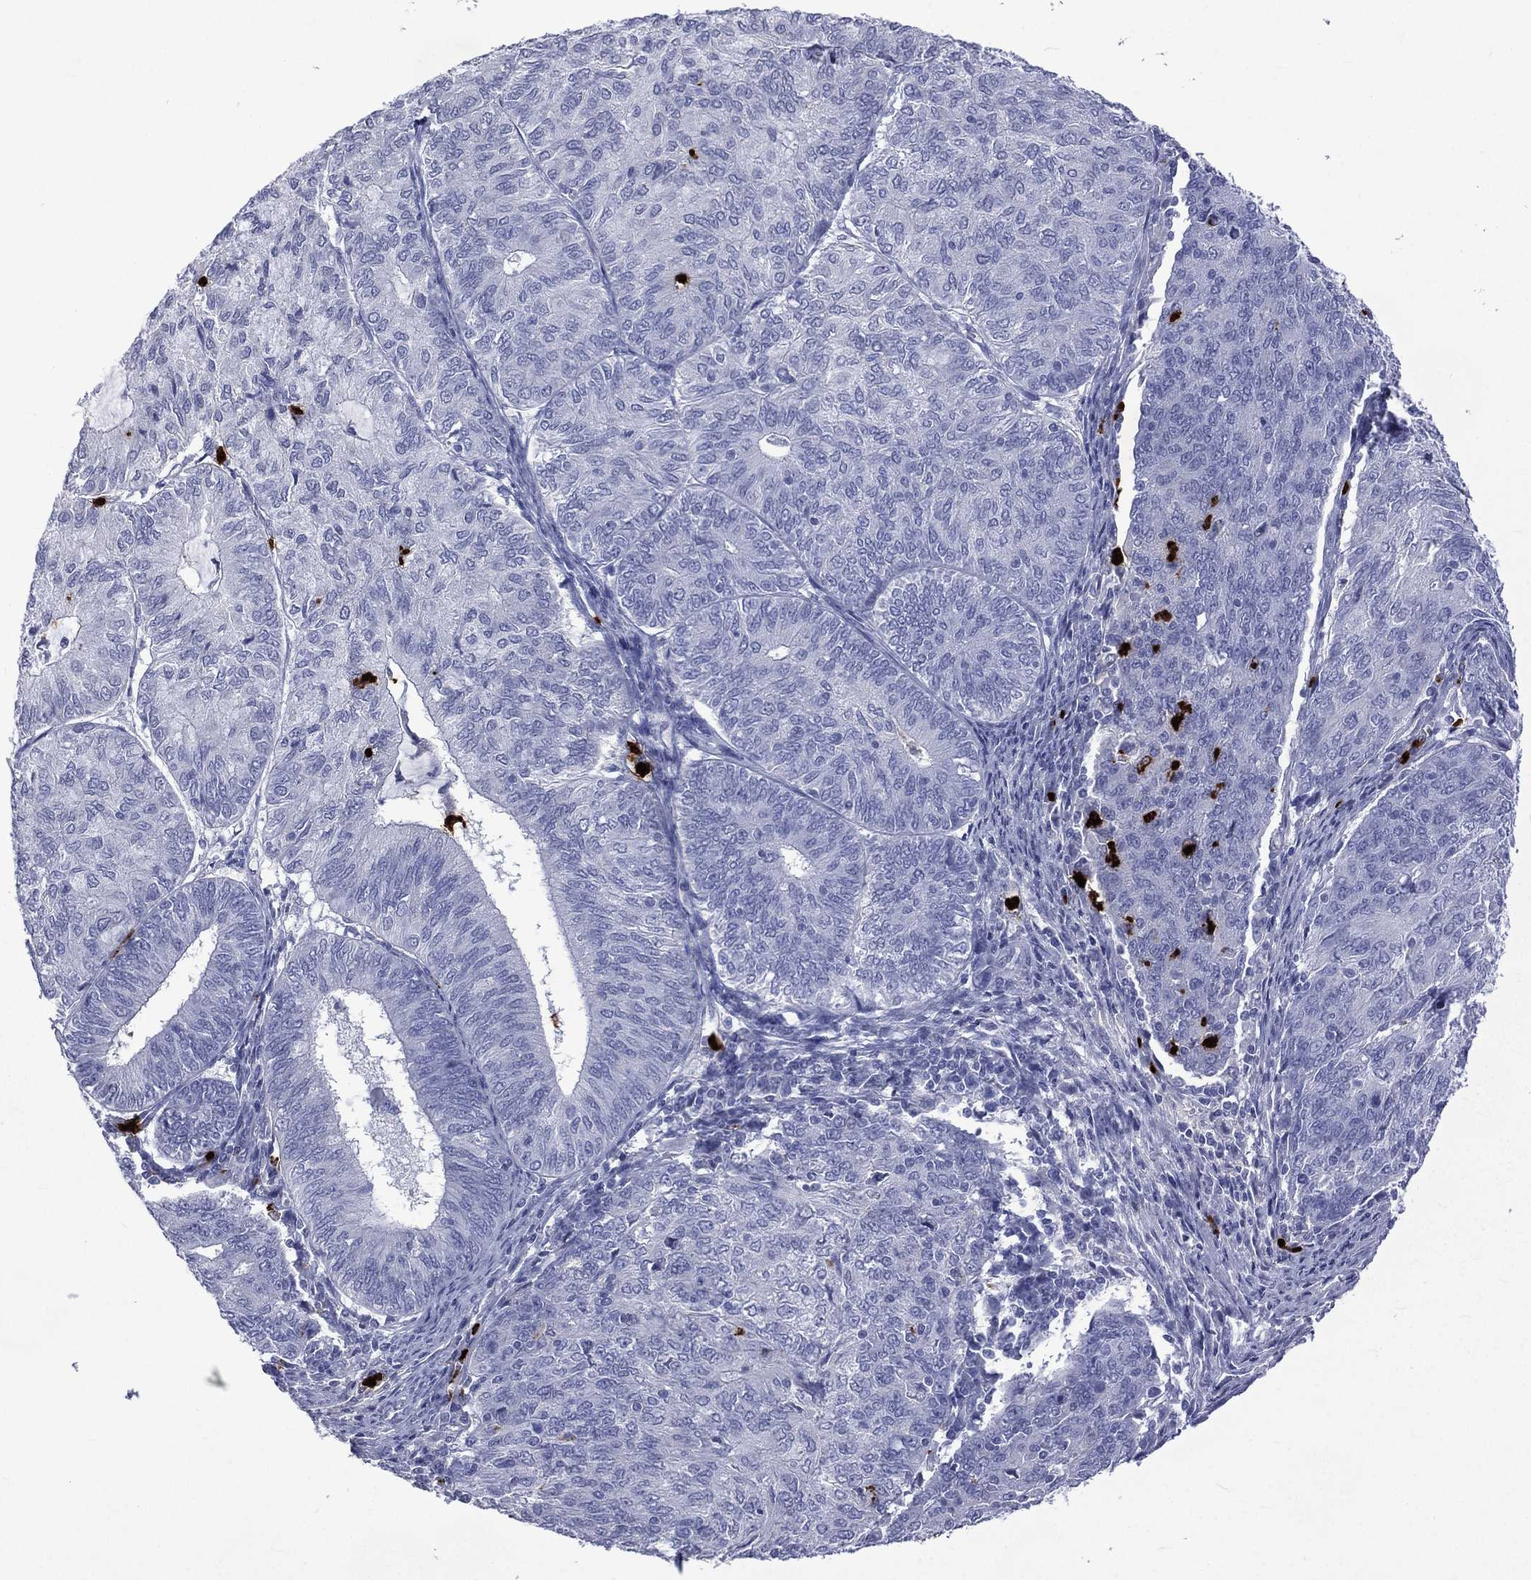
{"staining": {"intensity": "negative", "quantity": "none", "location": "none"}, "tissue": "endometrial cancer", "cell_type": "Tumor cells", "image_type": "cancer", "snomed": [{"axis": "morphology", "description": "Adenocarcinoma, NOS"}, {"axis": "topography", "description": "Endometrium"}], "caption": "Histopathology image shows no significant protein positivity in tumor cells of endometrial cancer (adenocarcinoma).", "gene": "ELANE", "patient": {"sex": "female", "age": 82}}